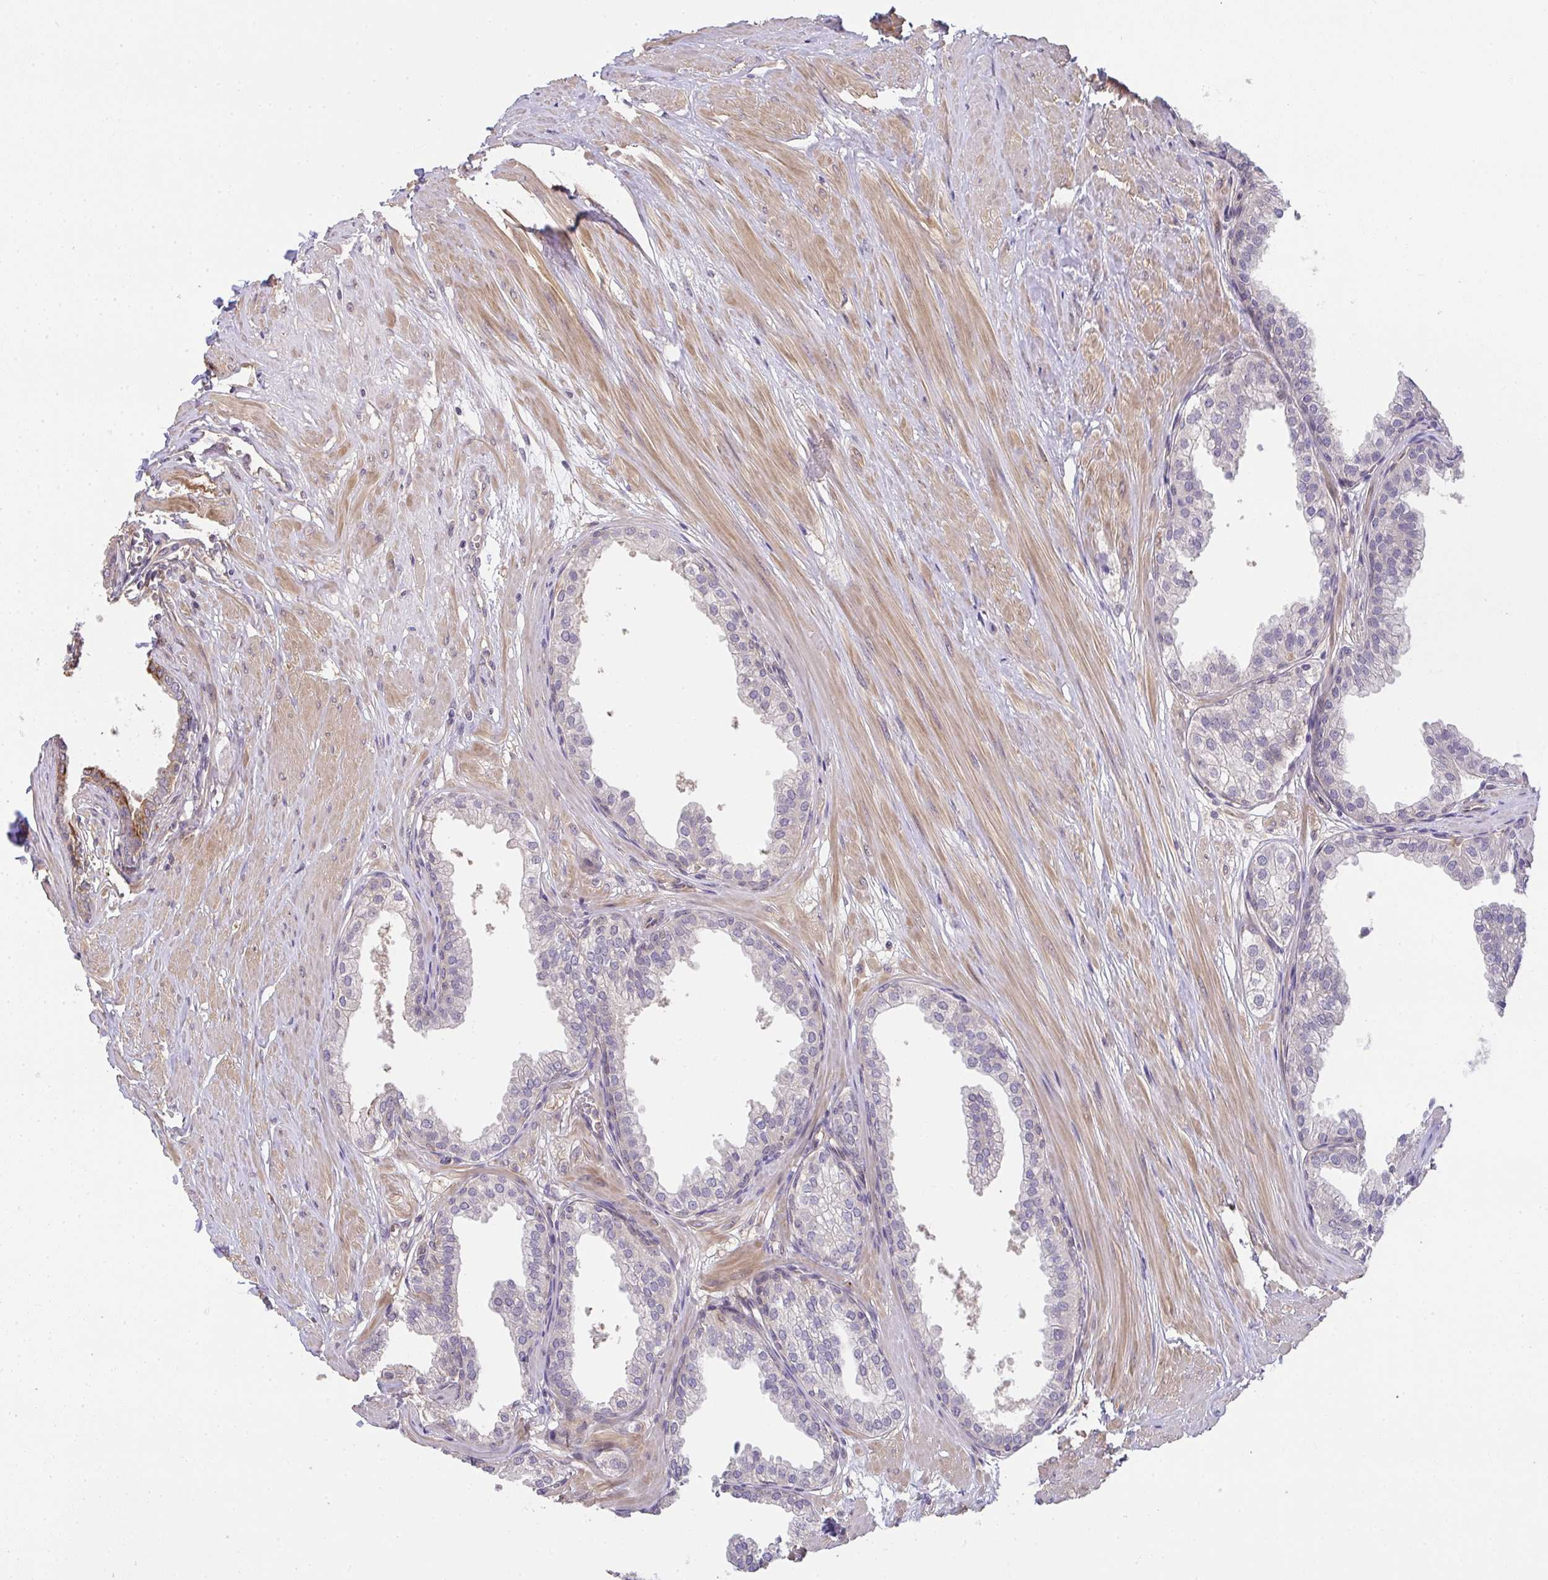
{"staining": {"intensity": "weak", "quantity": "<25%", "location": "cytoplasmic/membranous"}, "tissue": "prostate", "cell_type": "Glandular cells", "image_type": "normal", "snomed": [{"axis": "morphology", "description": "Normal tissue, NOS"}, {"axis": "topography", "description": "Prostate"}, {"axis": "topography", "description": "Peripheral nerve tissue"}], "caption": "This is an IHC histopathology image of normal human prostate. There is no staining in glandular cells.", "gene": "EEF1AKMT1", "patient": {"sex": "male", "age": 55}}